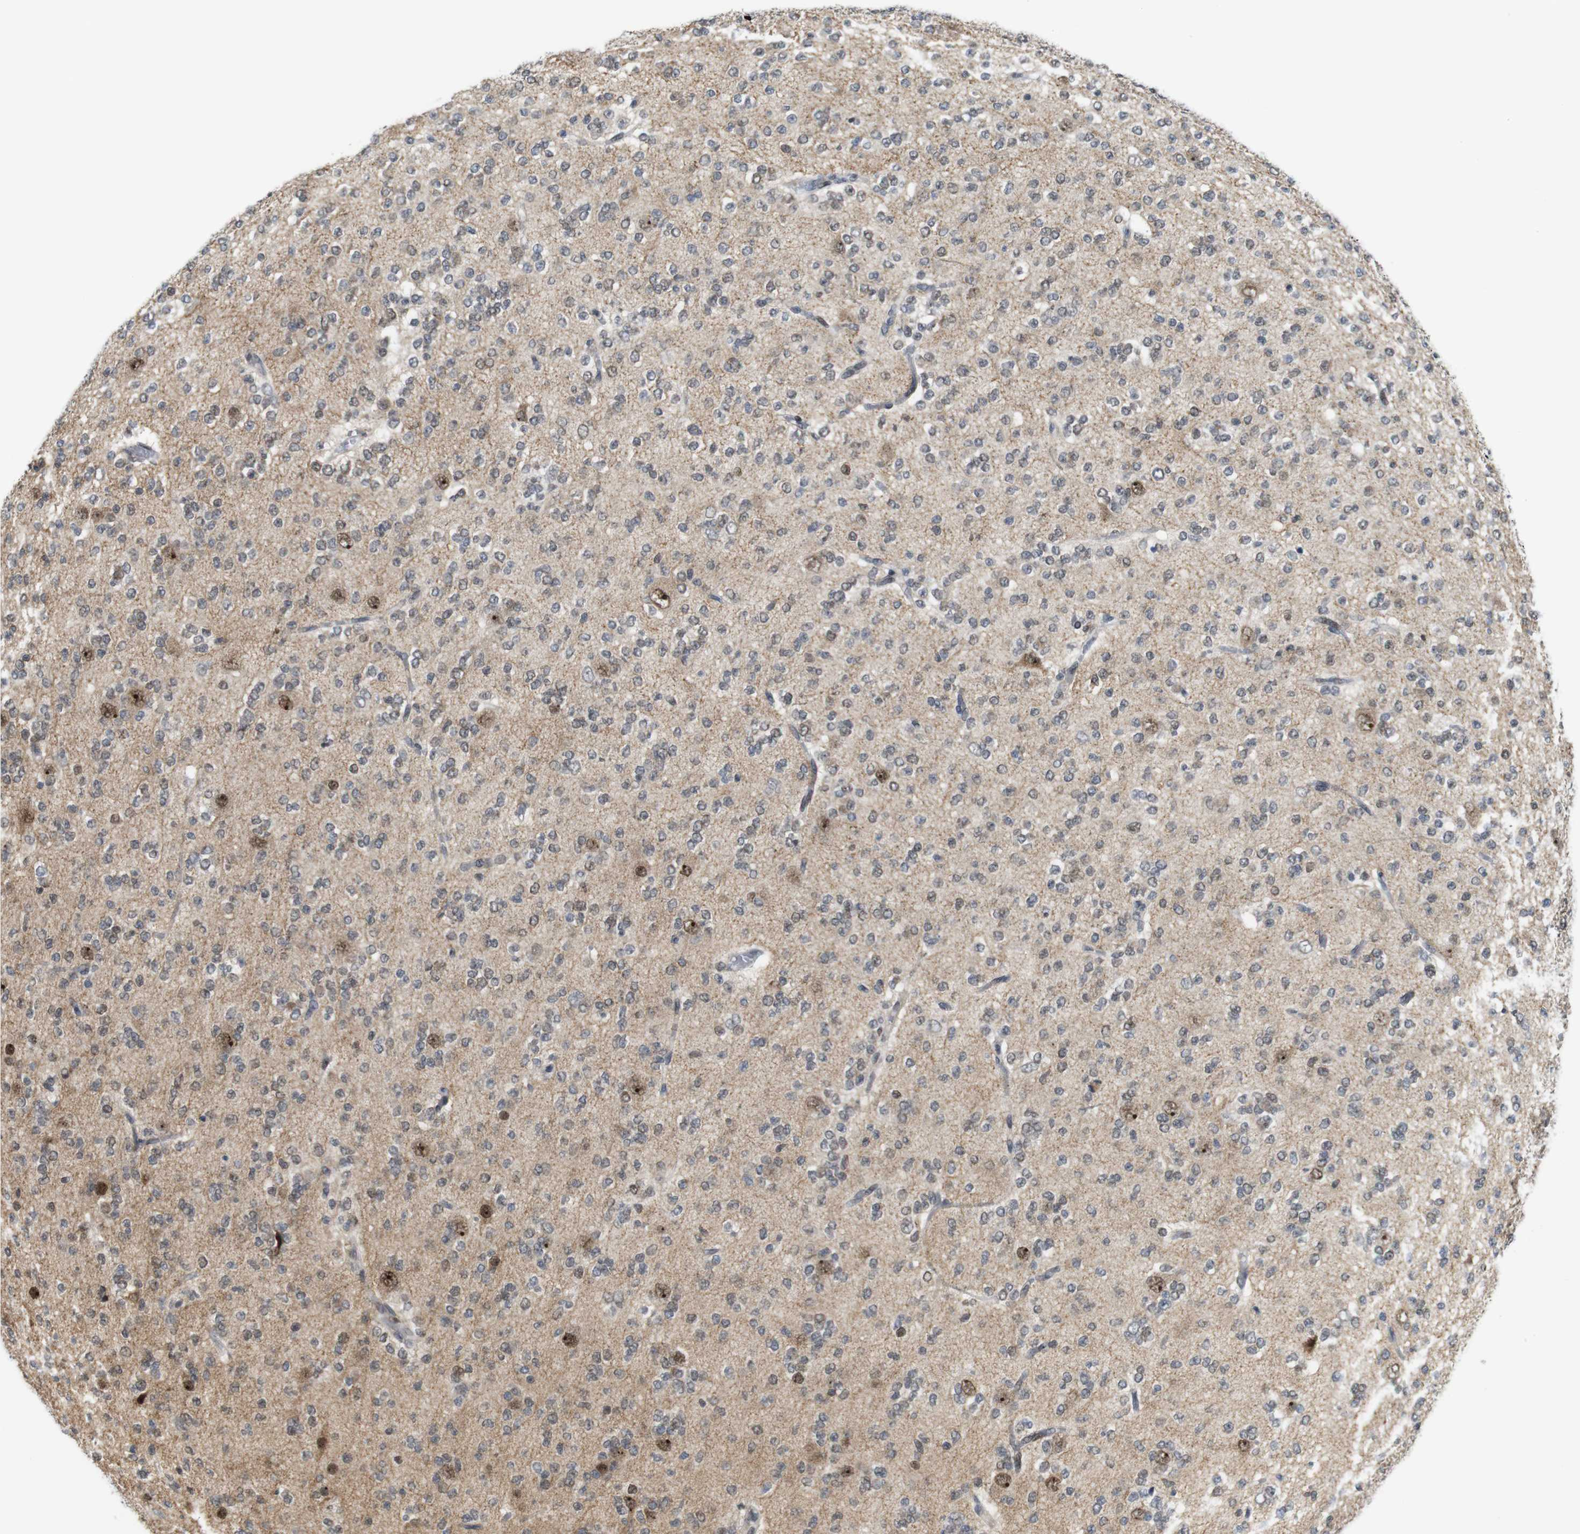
{"staining": {"intensity": "moderate", "quantity": "<25%", "location": "nuclear"}, "tissue": "glioma", "cell_type": "Tumor cells", "image_type": "cancer", "snomed": [{"axis": "morphology", "description": "Glioma, malignant, Low grade"}, {"axis": "topography", "description": "Brain"}], "caption": "A photomicrograph of malignant glioma (low-grade) stained for a protein exhibits moderate nuclear brown staining in tumor cells.", "gene": "PNMA8A", "patient": {"sex": "male", "age": 38}}